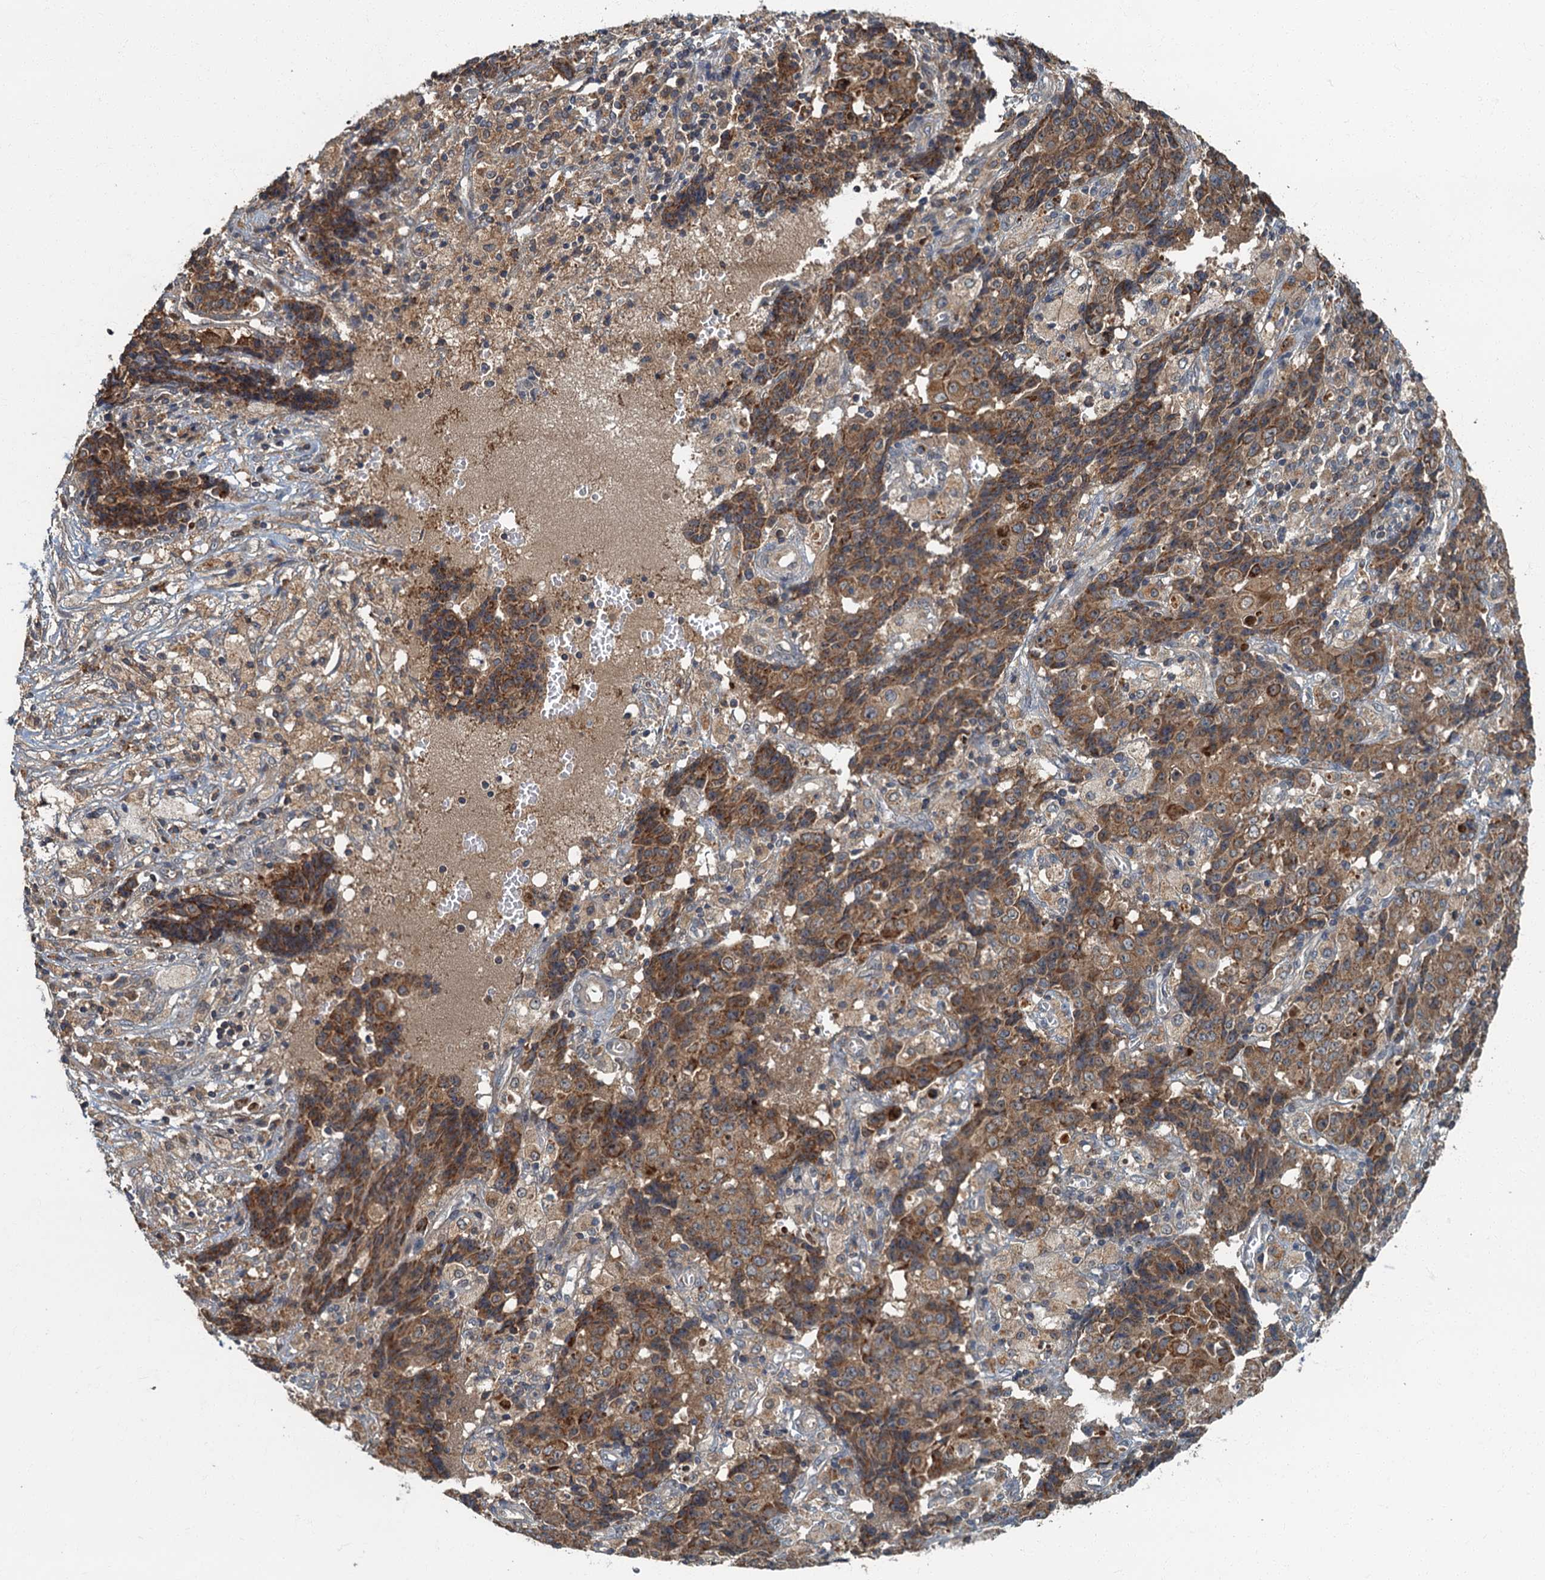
{"staining": {"intensity": "moderate", "quantity": ">75%", "location": "cytoplasmic/membranous"}, "tissue": "ovarian cancer", "cell_type": "Tumor cells", "image_type": "cancer", "snomed": [{"axis": "morphology", "description": "Carcinoma, endometroid"}, {"axis": "topography", "description": "Ovary"}], "caption": "Immunohistochemical staining of human ovarian cancer (endometroid carcinoma) shows medium levels of moderate cytoplasmic/membranous positivity in approximately >75% of tumor cells. (DAB IHC with brightfield microscopy, high magnification).", "gene": "WDCP", "patient": {"sex": "female", "age": 42}}